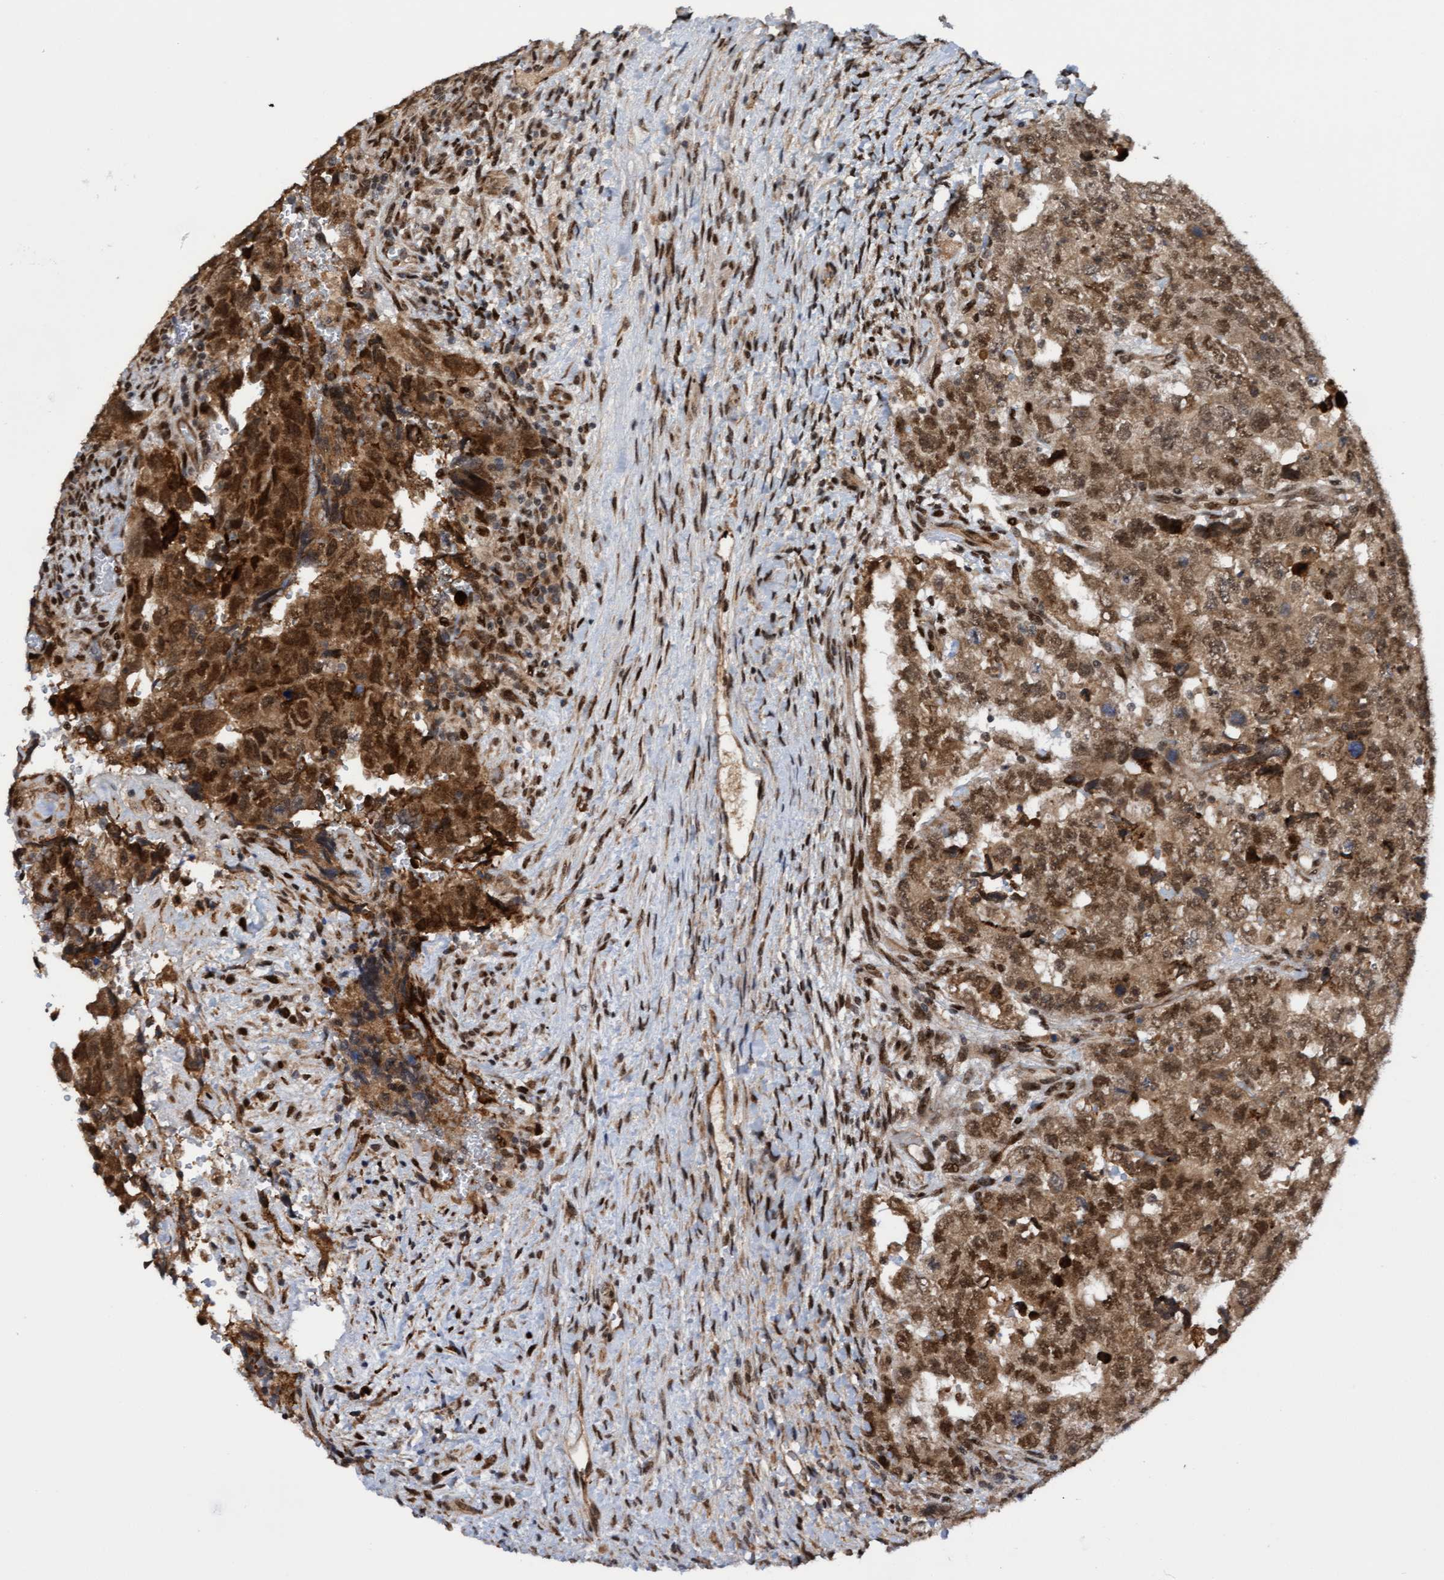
{"staining": {"intensity": "strong", "quantity": ">75%", "location": "cytoplasmic/membranous,nuclear"}, "tissue": "testis cancer", "cell_type": "Tumor cells", "image_type": "cancer", "snomed": [{"axis": "morphology", "description": "Carcinoma, Embryonal, NOS"}, {"axis": "topography", "description": "Testis"}], "caption": "This is a micrograph of immunohistochemistry (IHC) staining of embryonal carcinoma (testis), which shows strong staining in the cytoplasmic/membranous and nuclear of tumor cells.", "gene": "TANC2", "patient": {"sex": "male", "age": 36}}